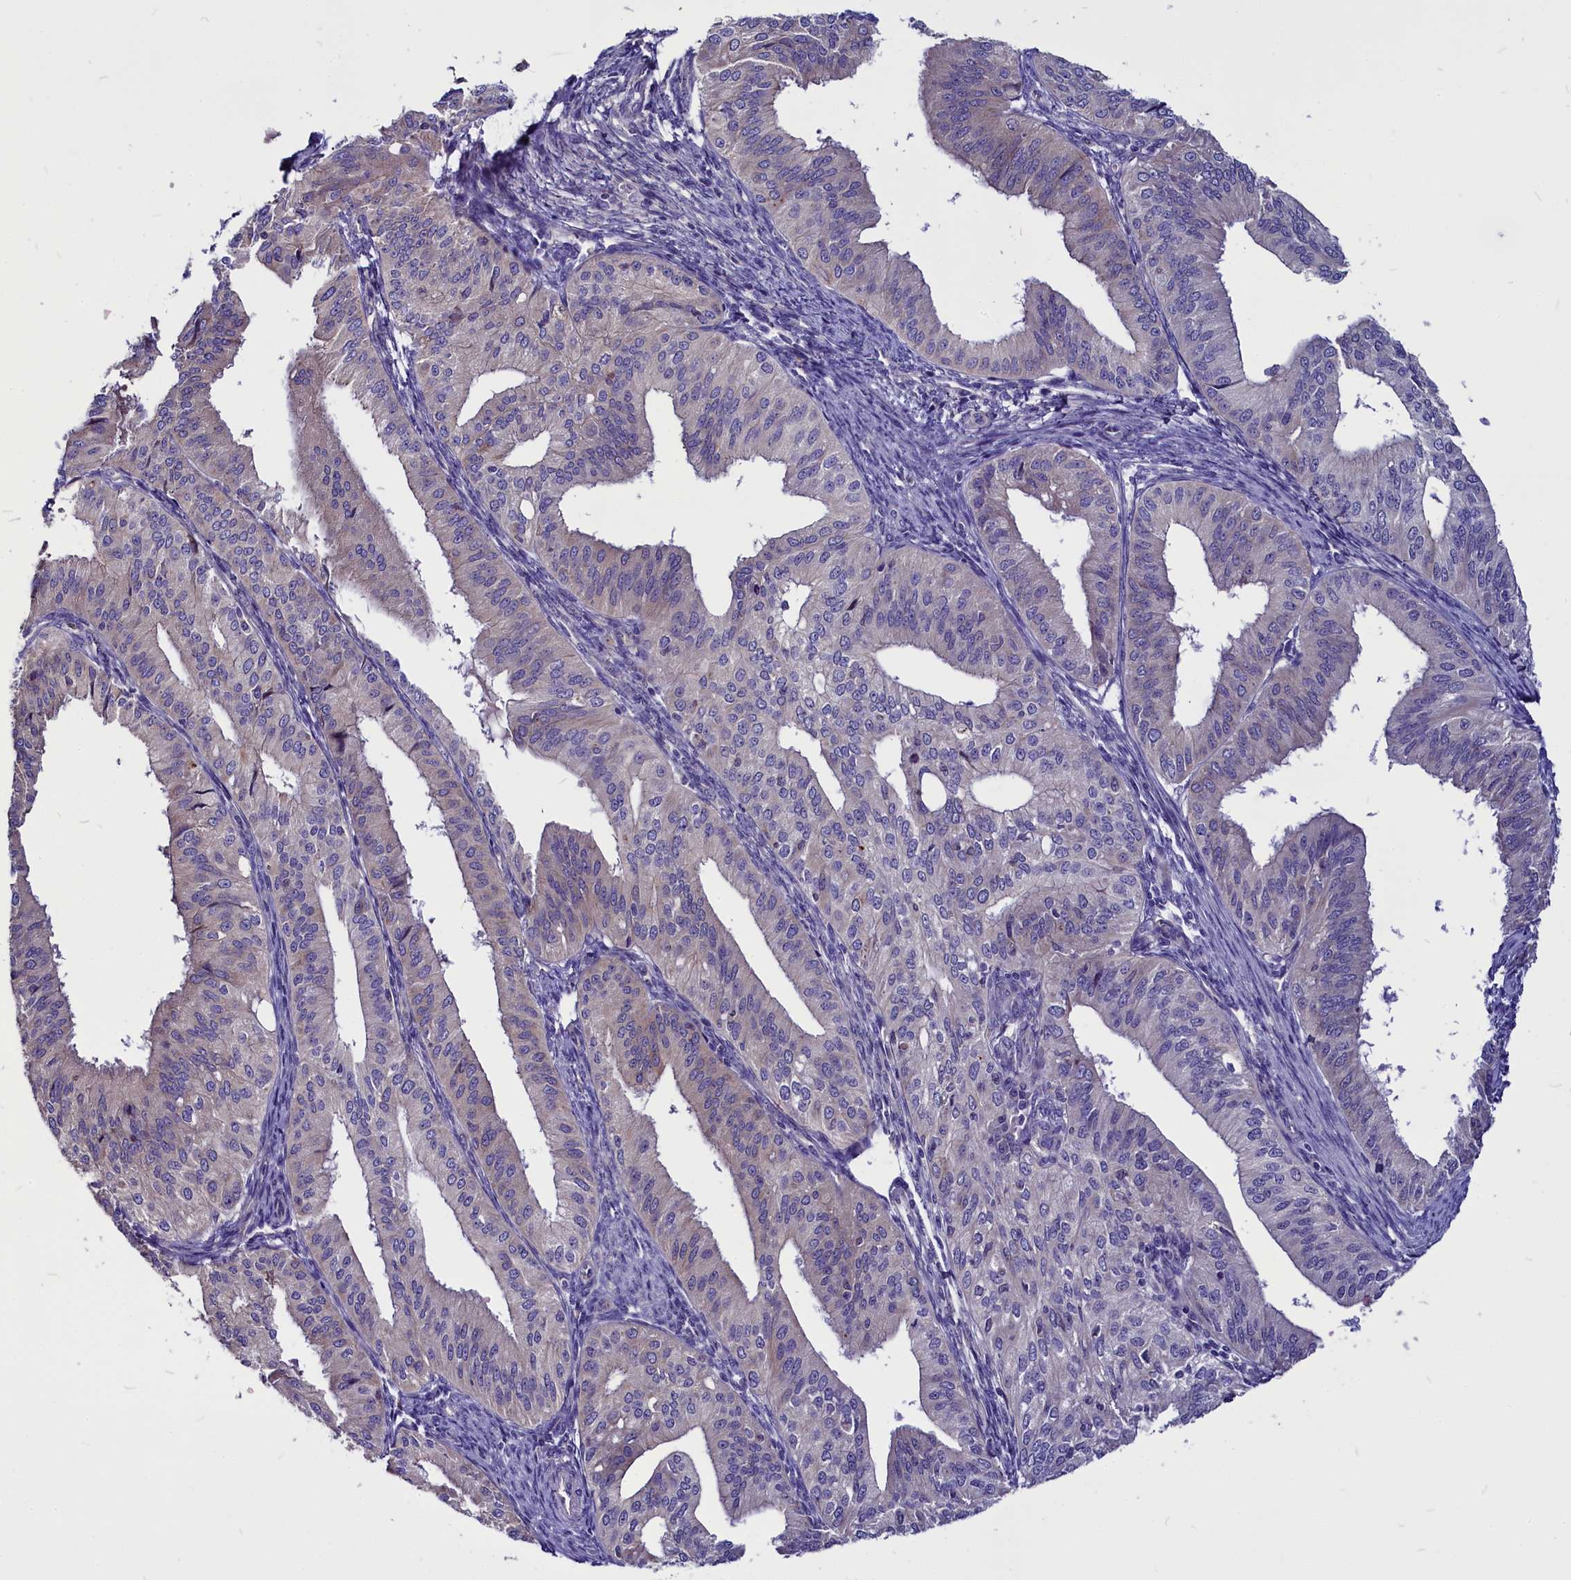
{"staining": {"intensity": "weak", "quantity": "<25%", "location": "cytoplasmic/membranous"}, "tissue": "endometrial cancer", "cell_type": "Tumor cells", "image_type": "cancer", "snomed": [{"axis": "morphology", "description": "Adenocarcinoma, NOS"}, {"axis": "topography", "description": "Endometrium"}], "caption": "Endometrial adenocarcinoma was stained to show a protein in brown. There is no significant positivity in tumor cells. (Brightfield microscopy of DAB immunohistochemistry at high magnification).", "gene": "CEP170", "patient": {"sex": "female", "age": 50}}